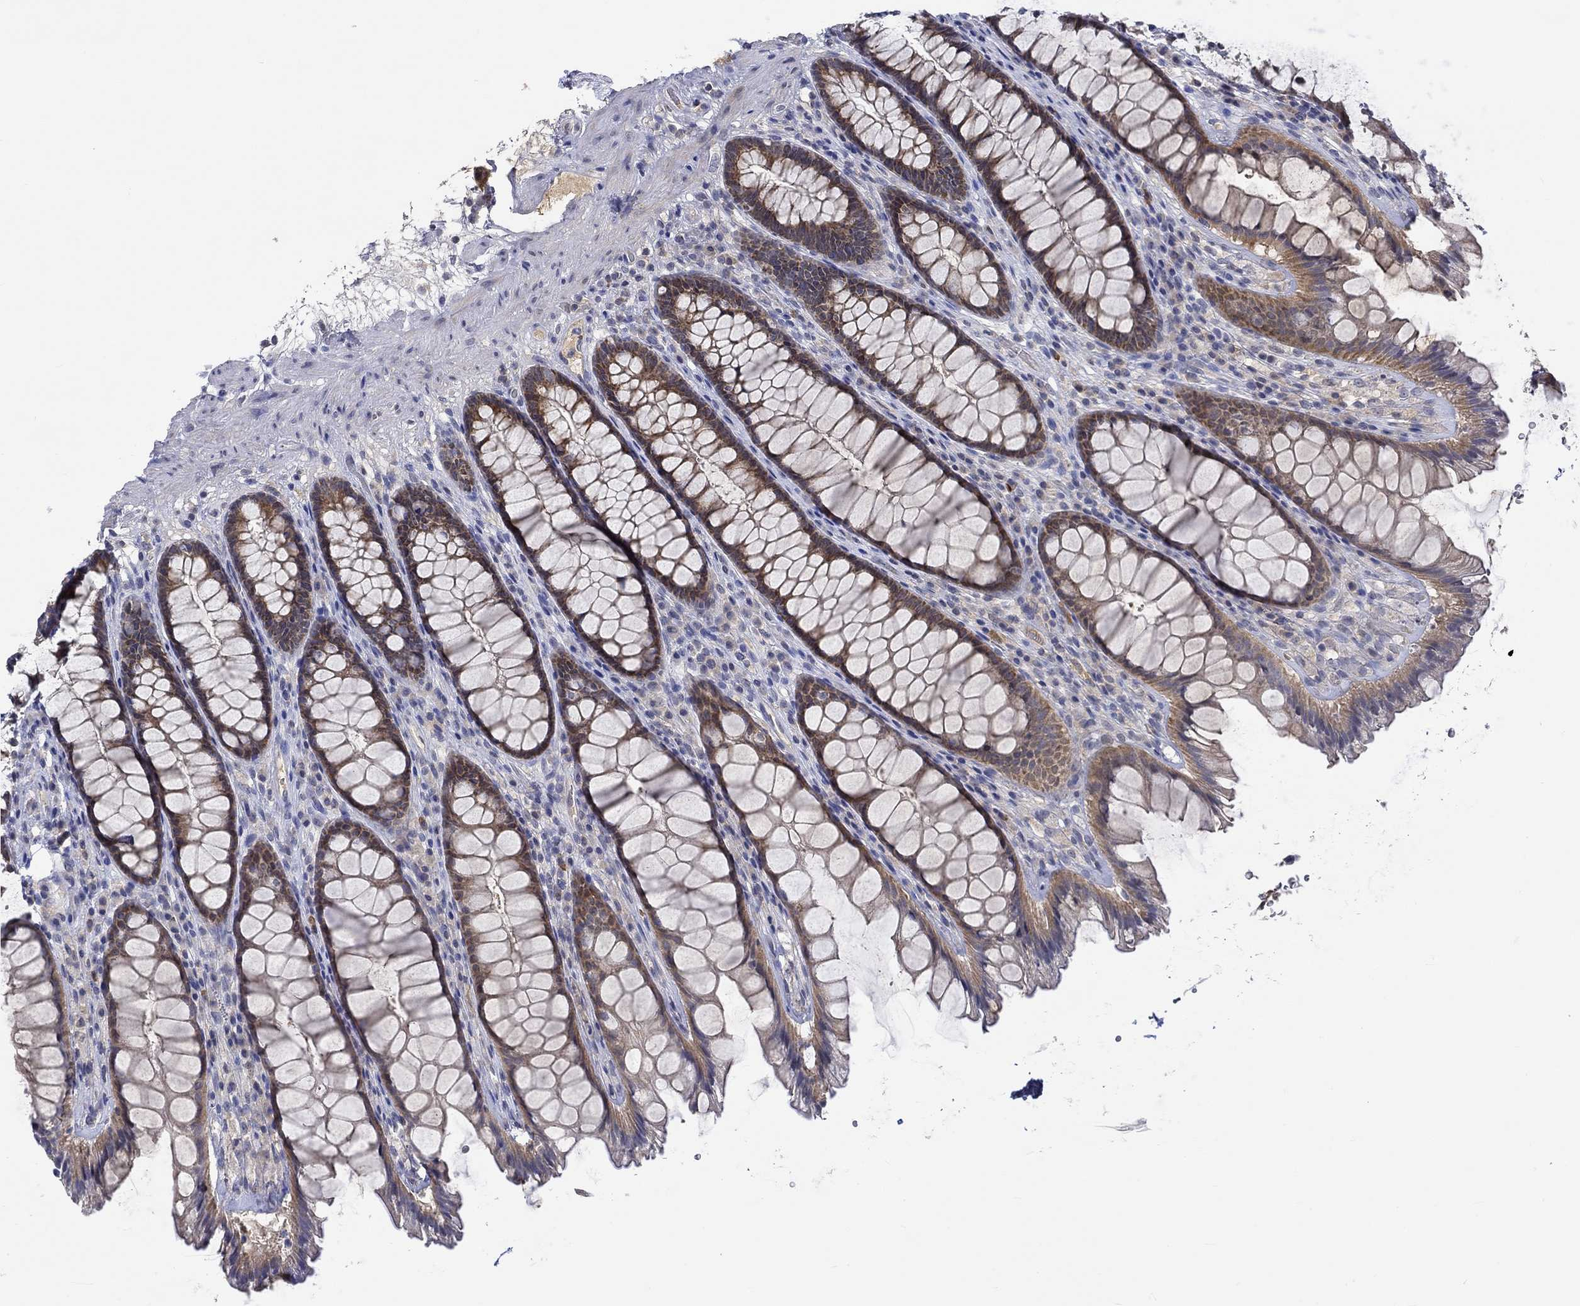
{"staining": {"intensity": "moderate", "quantity": ">75%", "location": "cytoplasmic/membranous"}, "tissue": "rectum", "cell_type": "Glandular cells", "image_type": "normal", "snomed": [{"axis": "morphology", "description": "Normal tissue, NOS"}, {"axis": "topography", "description": "Rectum"}], "caption": "Rectum stained with DAB immunohistochemistry exhibits medium levels of moderate cytoplasmic/membranous staining in about >75% of glandular cells. The staining is performed using DAB brown chromogen to label protein expression. The nuclei are counter-stained blue using hematoxylin.", "gene": "WASF1", "patient": {"sex": "male", "age": 72}}